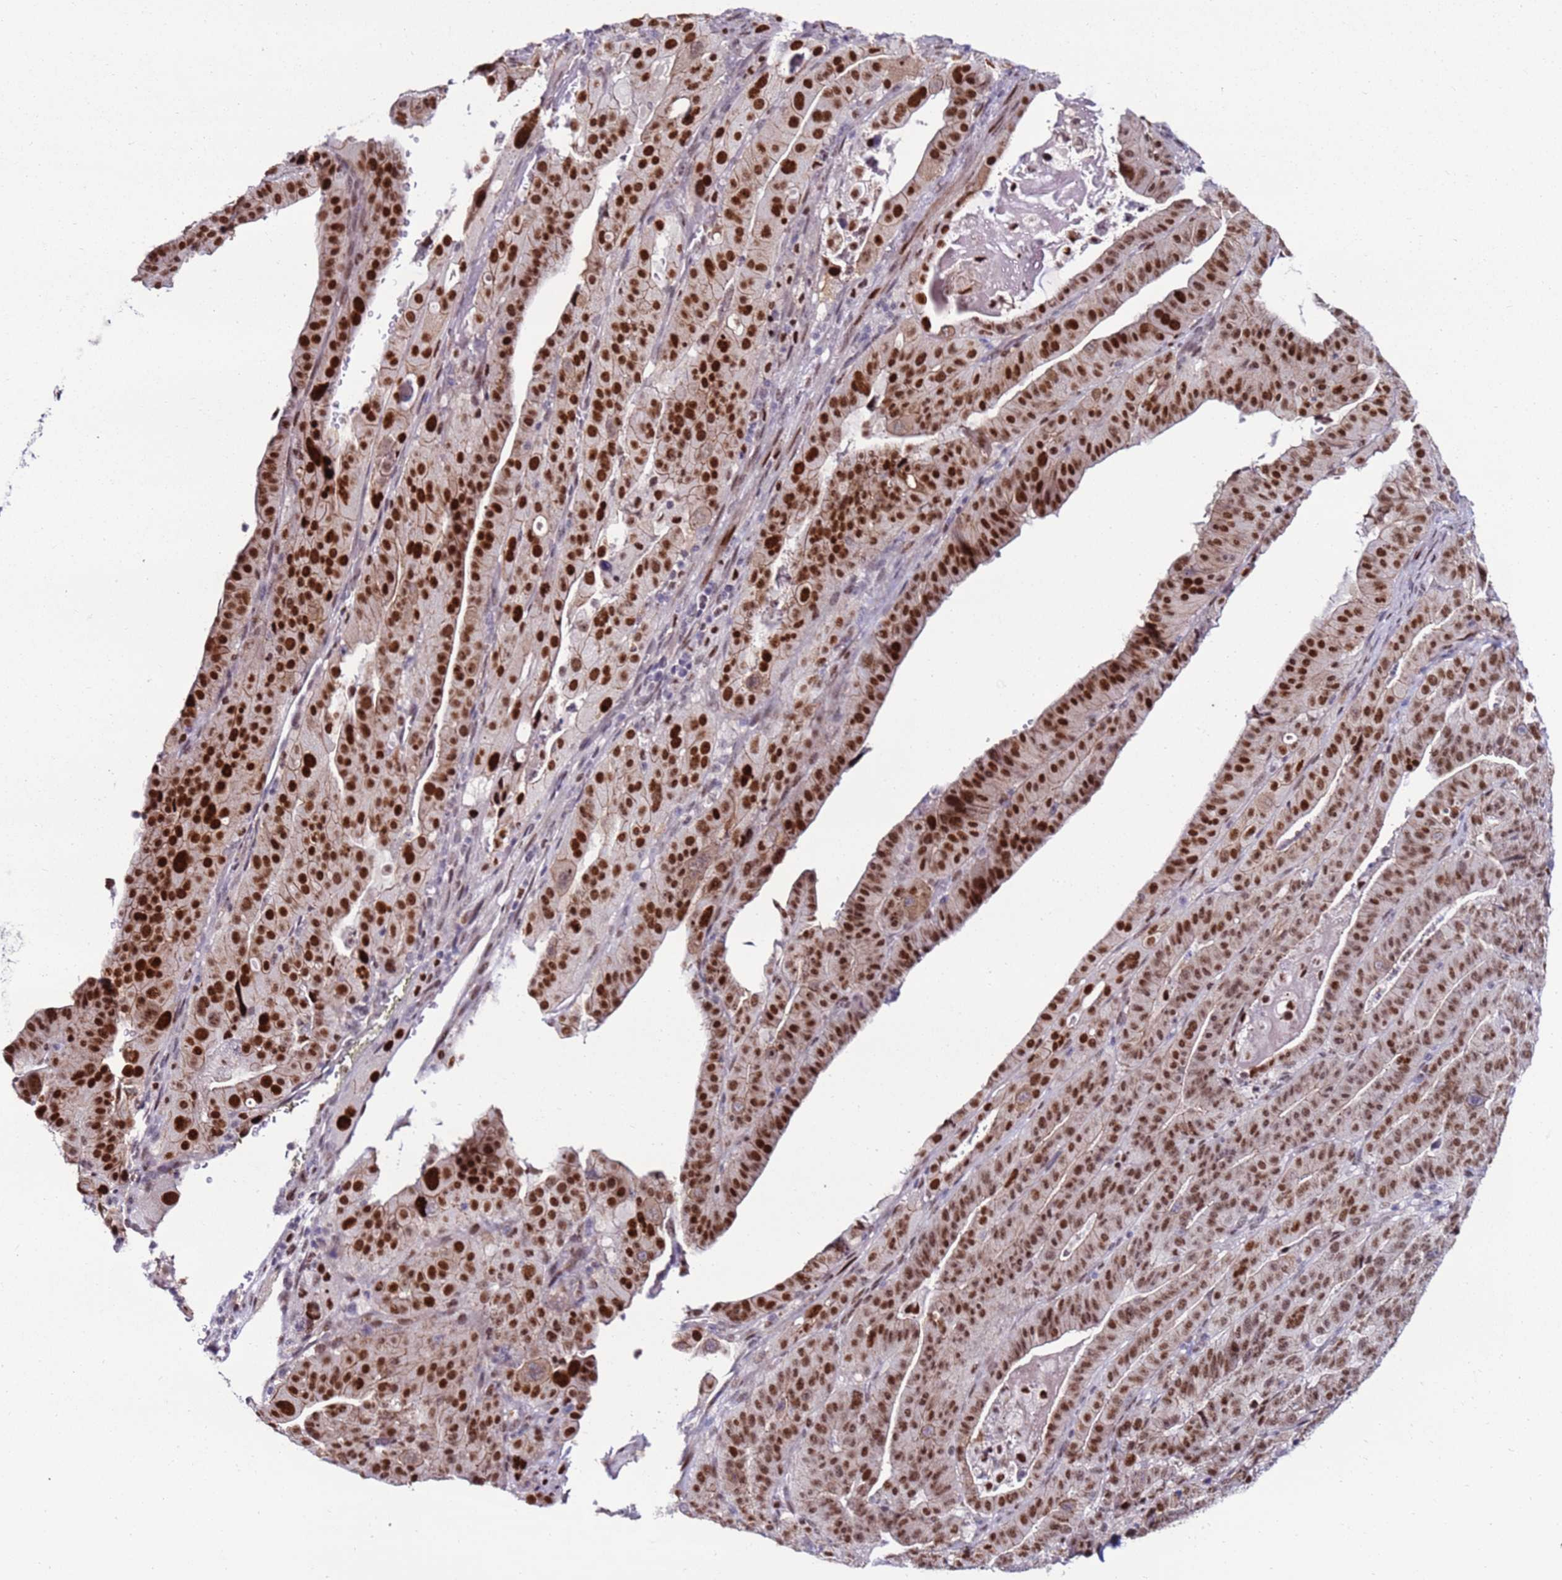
{"staining": {"intensity": "moderate", "quantity": ">75%", "location": "cytoplasmic/membranous,nuclear"}, "tissue": "stomach cancer", "cell_type": "Tumor cells", "image_type": "cancer", "snomed": [{"axis": "morphology", "description": "Adenocarcinoma, NOS"}, {"axis": "topography", "description": "Stomach"}], "caption": "A medium amount of moderate cytoplasmic/membranous and nuclear staining is identified in about >75% of tumor cells in stomach adenocarcinoma tissue.", "gene": "KPNA4", "patient": {"sex": "male", "age": 48}}